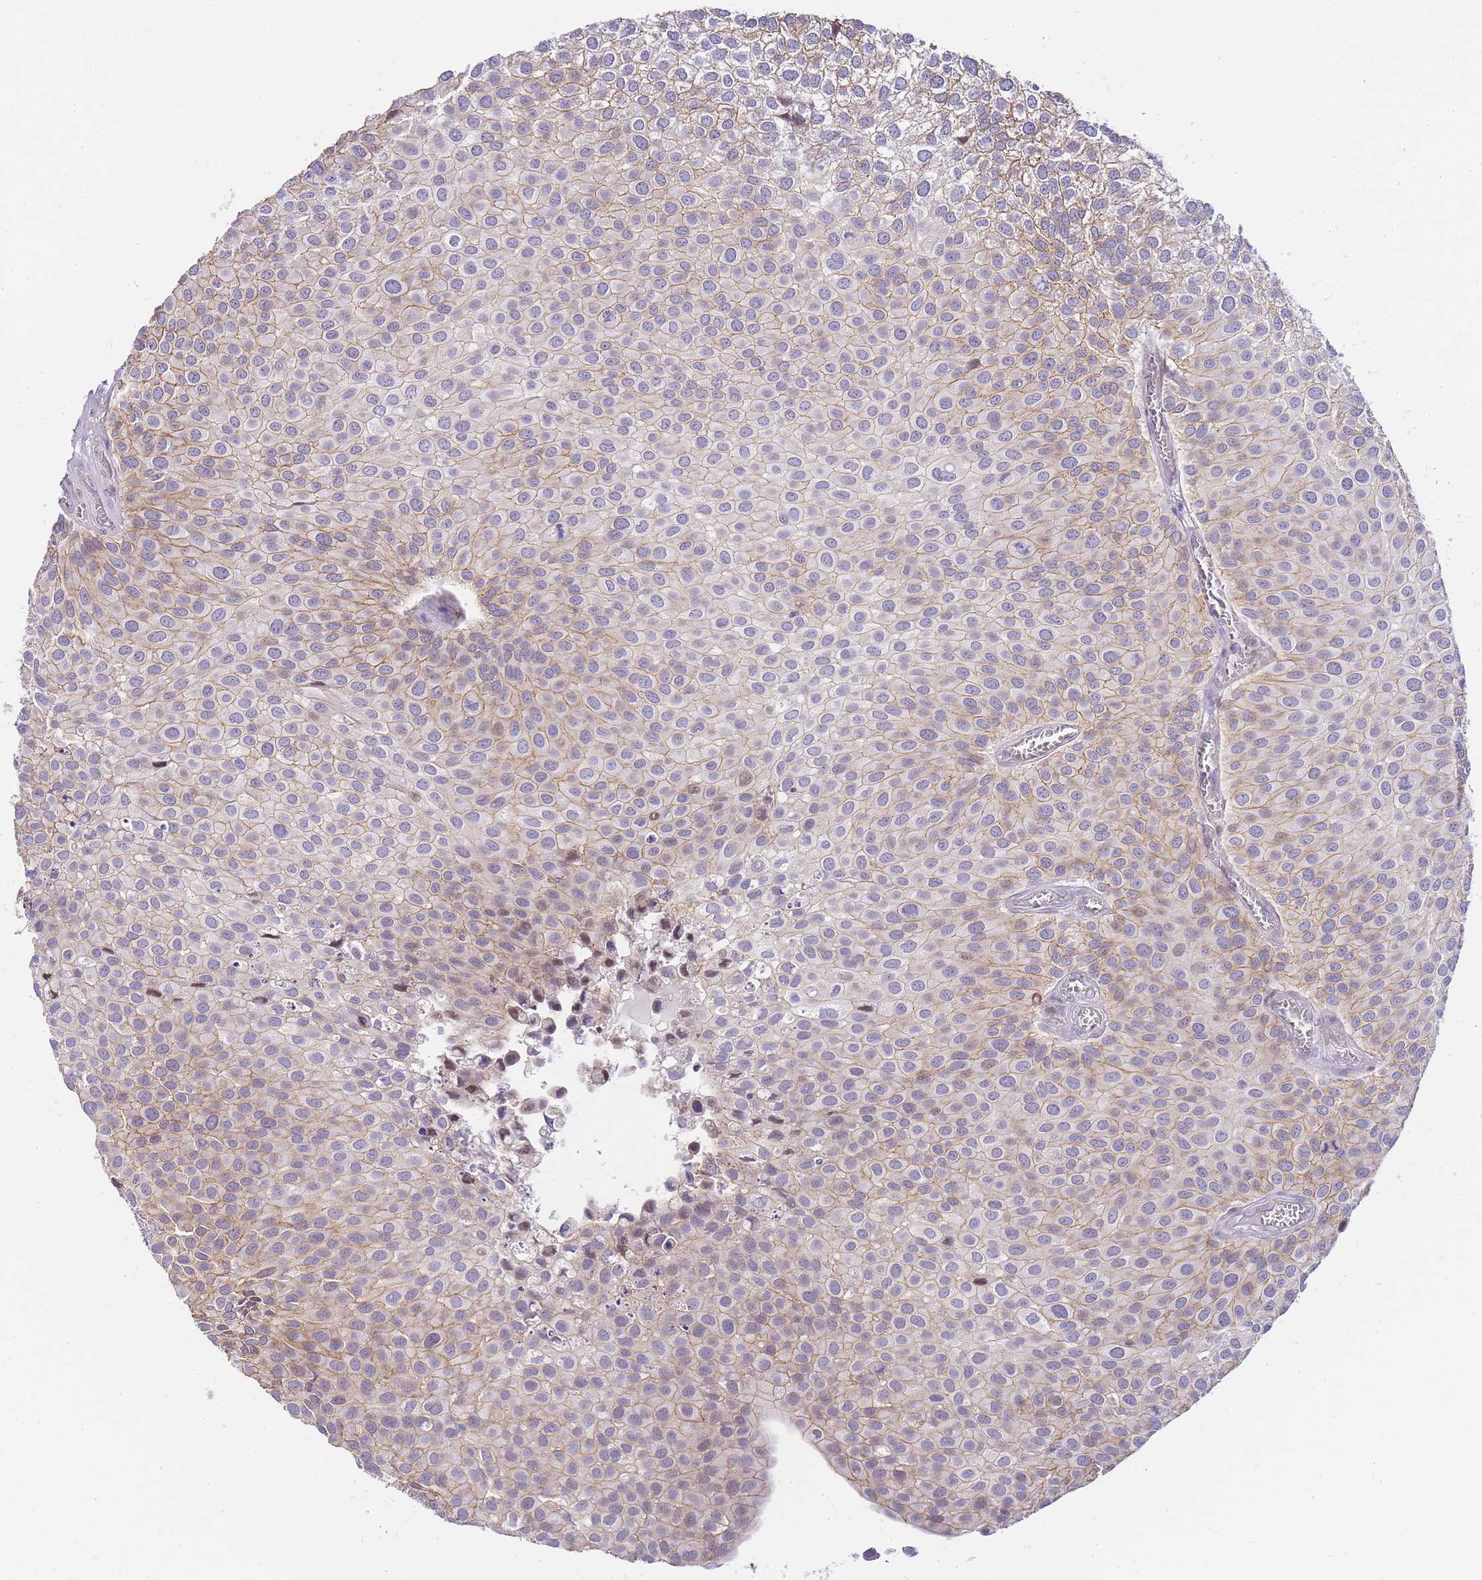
{"staining": {"intensity": "weak", "quantity": "25%-75%", "location": "cytoplasmic/membranous"}, "tissue": "urothelial cancer", "cell_type": "Tumor cells", "image_type": "cancer", "snomed": [{"axis": "morphology", "description": "Urothelial carcinoma, Low grade"}, {"axis": "topography", "description": "Urinary bladder"}], "caption": "Protein staining by IHC demonstrates weak cytoplasmic/membranous expression in approximately 25%-75% of tumor cells in urothelial cancer.", "gene": "CLBA1", "patient": {"sex": "male", "age": 88}}